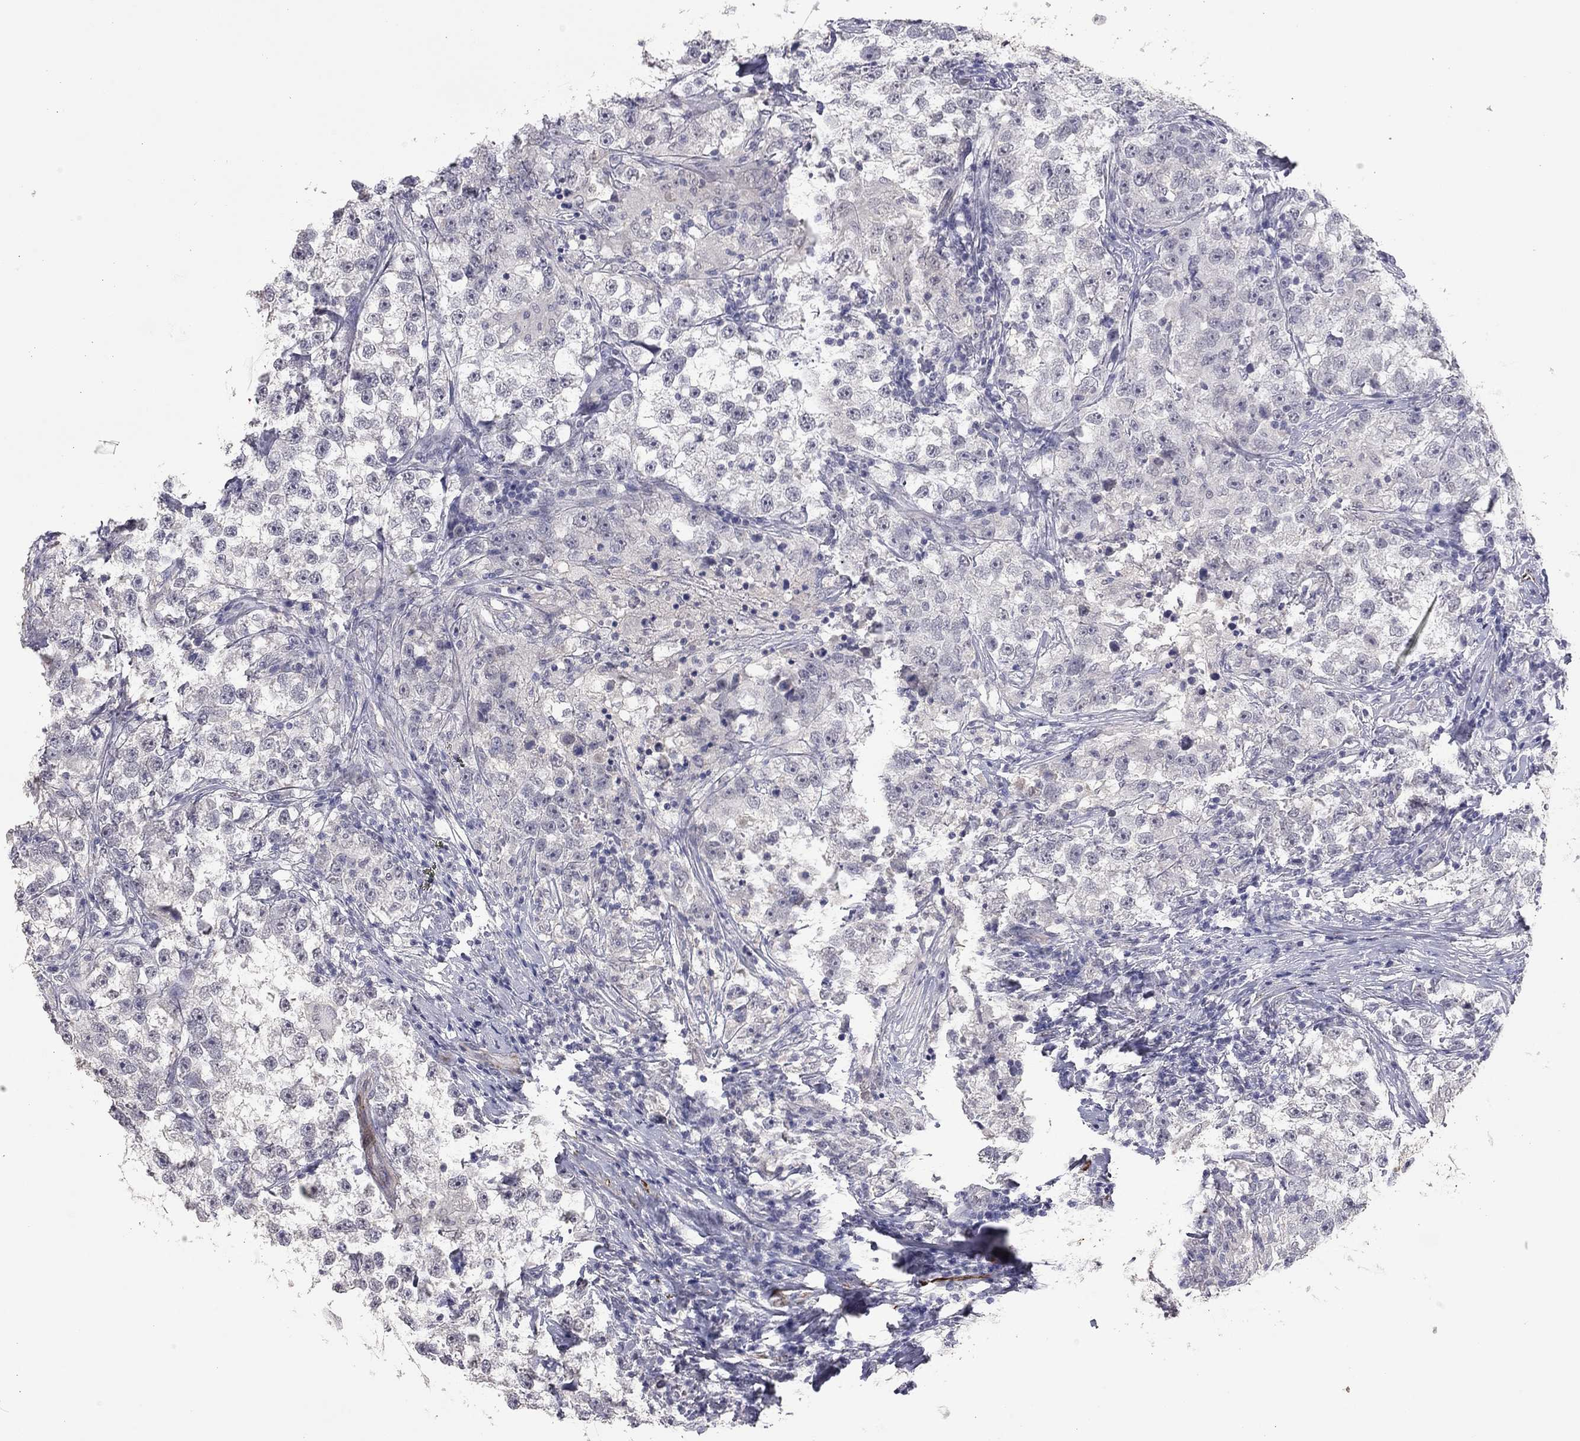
{"staining": {"intensity": "negative", "quantity": "none", "location": "none"}, "tissue": "testis cancer", "cell_type": "Tumor cells", "image_type": "cancer", "snomed": [{"axis": "morphology", "description": "Seminoma, NOS"}, {"axis": "topography", "description": "Testis"}], "caption": "Human testis cancer (seminoma) stained for a protein using IHC reveals no positivity in tumor cells.", "gene": "IP6K3", "patient": {"sex": "male", "age": 46}}